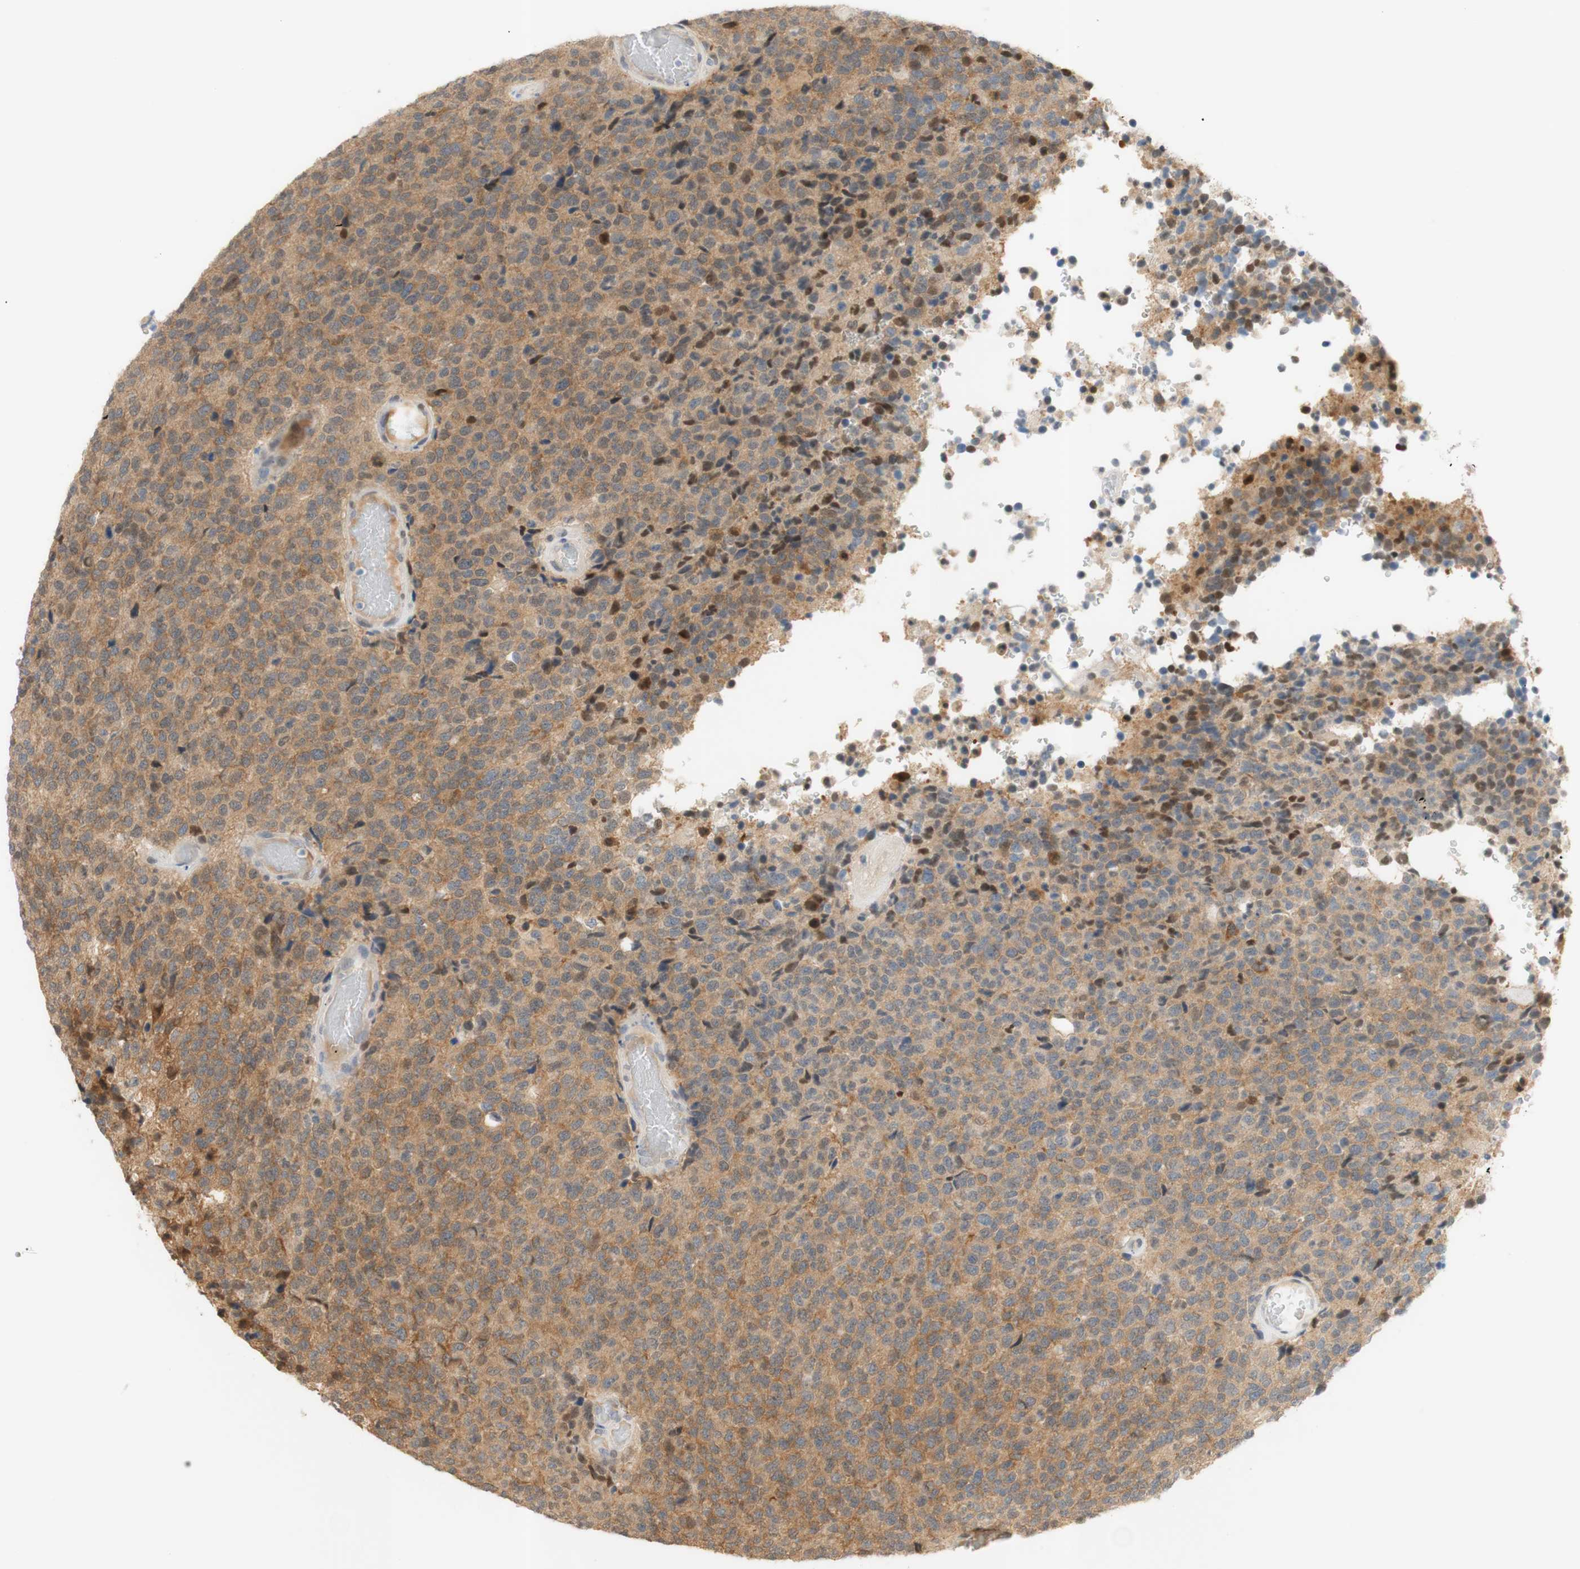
{"staining": {"intensity": "moderate", "quantity": ">75%", "location": "cytoplasmic/membranous,nuclear"}, "tissue": "glioma", "cell_type": "Tumor cells", "image_type": "cancer", "snomed": [{"axis": "morphology", "description": "Glioma, malignant, High grade"}, {"axis": "topography", "description": "pancreas cauda"}], "caption": "Human malignant high-grade glioma stained for a protein (brown) displays moderate cytoplasmic/membranous and nuclear positive expression in approximately >75% of tumor cells.", "gene": "NAP1L4", "patient": {"sex": "male", "age": 60}}